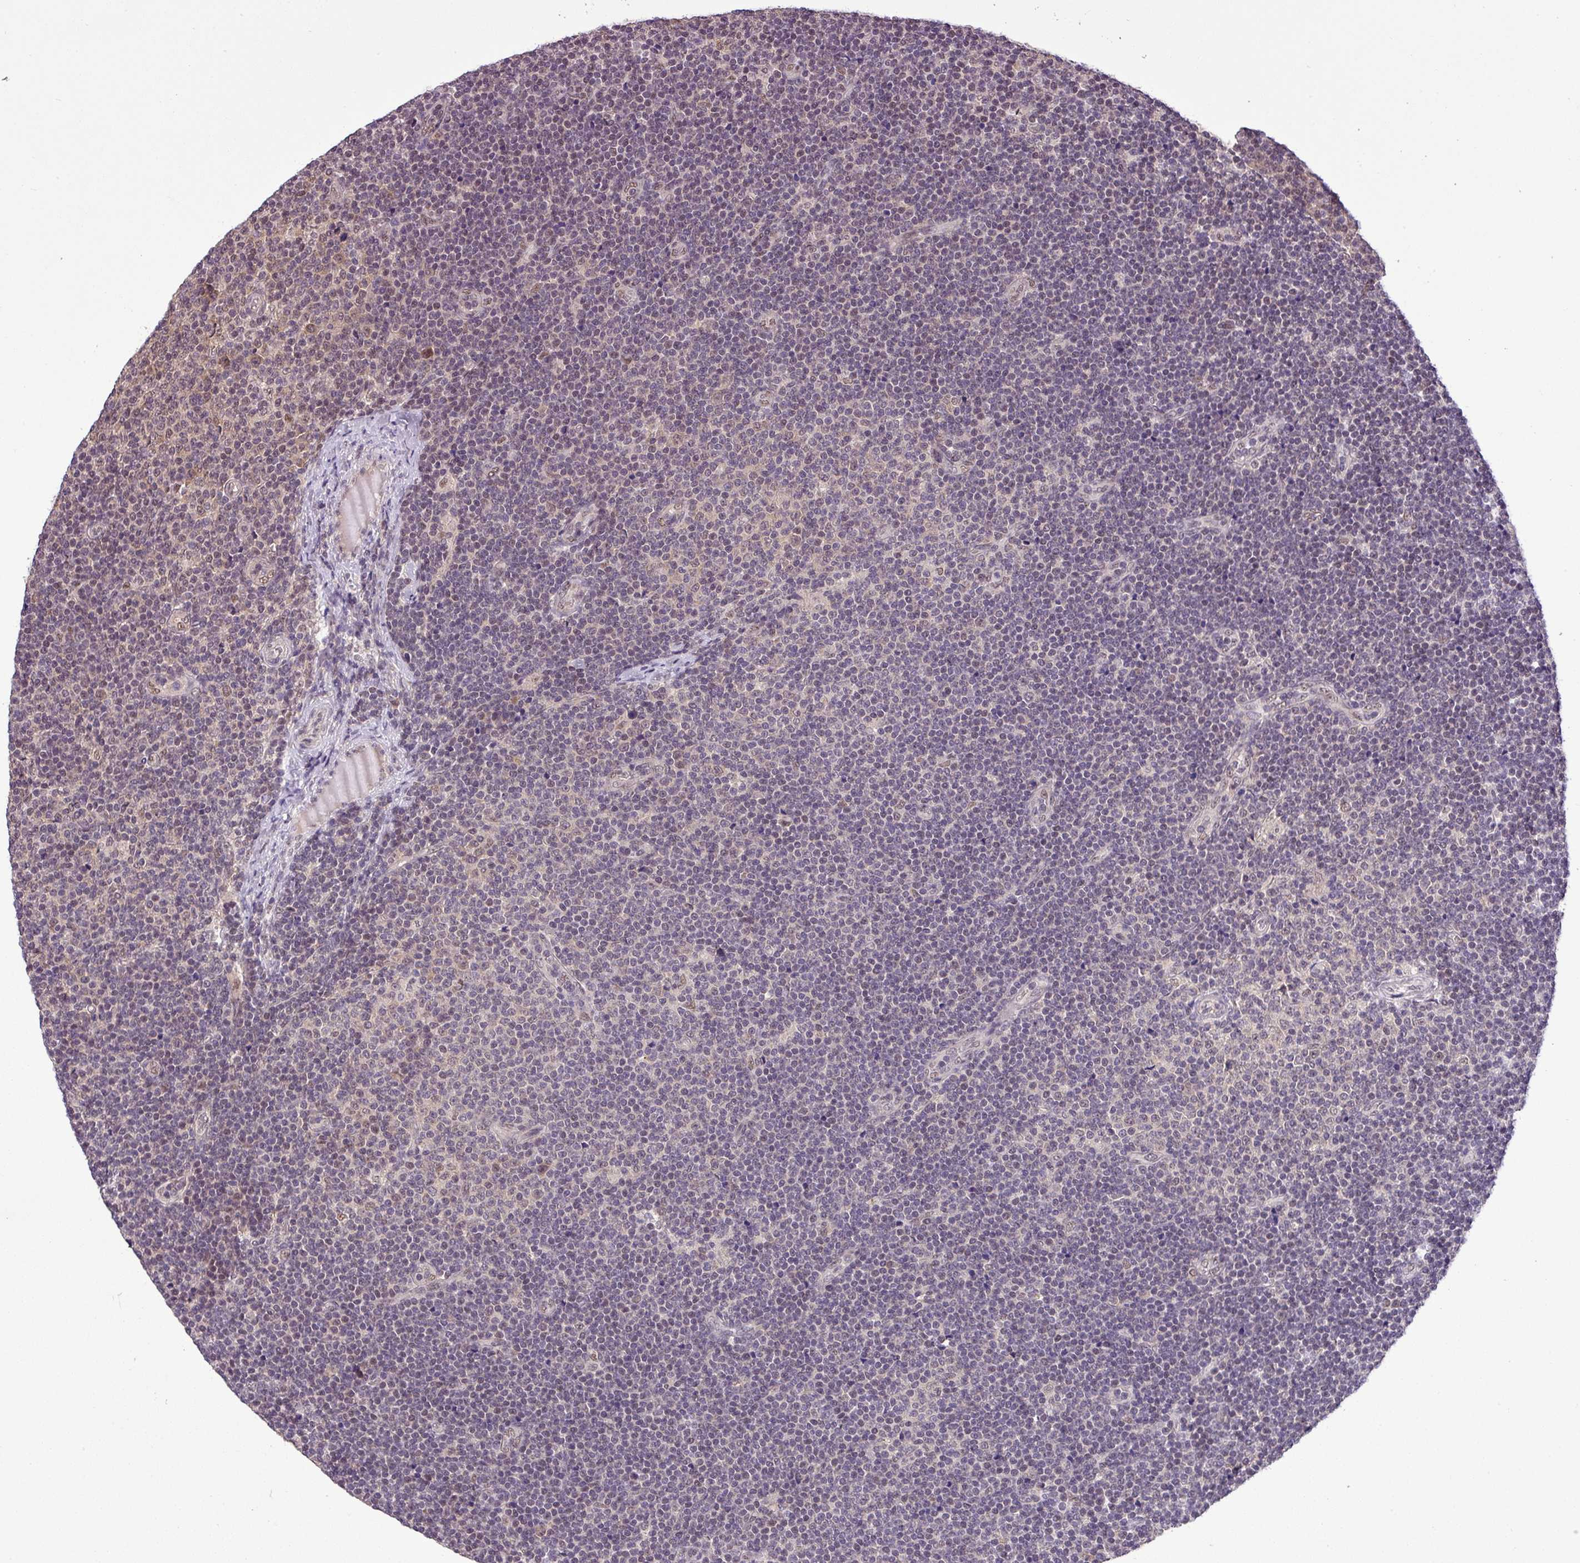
{"staining": {"intensity": "negative", "quantity": "none", "location": "none"}, "tissue": "lymphoma", "cell_type": "Tumor cells", "image_type": "cancer", "snomed": [{"axis": "morphology", "description": "Malignant lymphoma, non-Hodgkin's type, Low grade"}, {"axis": "topography", "description": "Lymph node"}], "caption": "Tumor cells show no significant staining in low-grade malignant lymphoma, non-Hodgkin's type. (Immunohistochemistry (ihc), brightfield microscopy, high magnification).", "gene": "MFHAS1", "patient": {"sex": "male", "age": 48}}